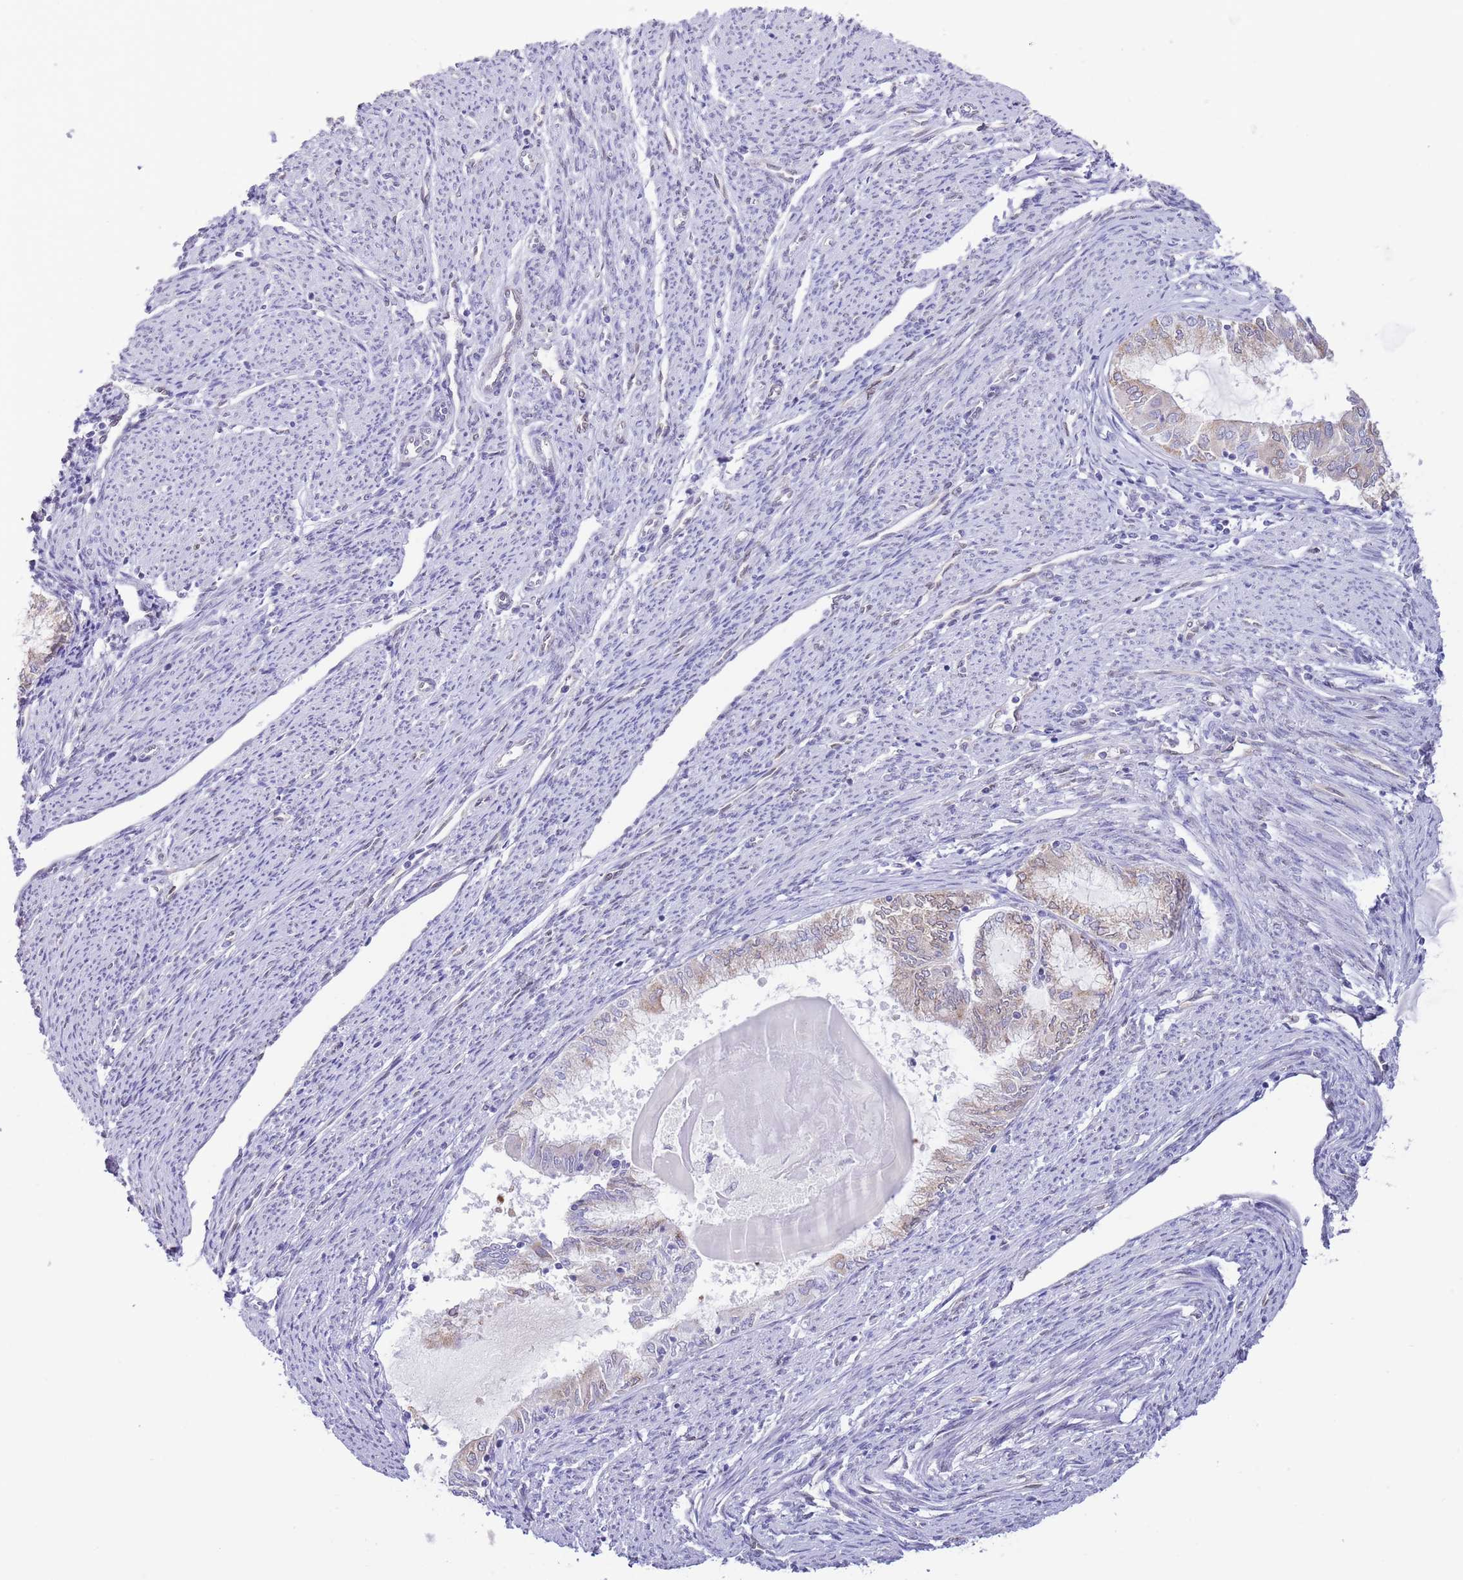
{"staining": {"intensity": "weak", "quantity": "25%-75%", "location": "cytoplasmic/membranous"}, "tissue": "endometrial cancer", "cell_type": "Tumor cells", "image_type": "cancer", "snomed": [{"axis": "morphology", "description": "Adenocarcinoma, NOS"}, {"axis": "topography", "description": "Endometrium"}], "caption": "A brown stain shows weak cytoplasmic/membranous positivity of a protein in human endometrial cancer tumor cells.", "gene": "EBPL", "patient": {"sex": "female", "age": 79}}